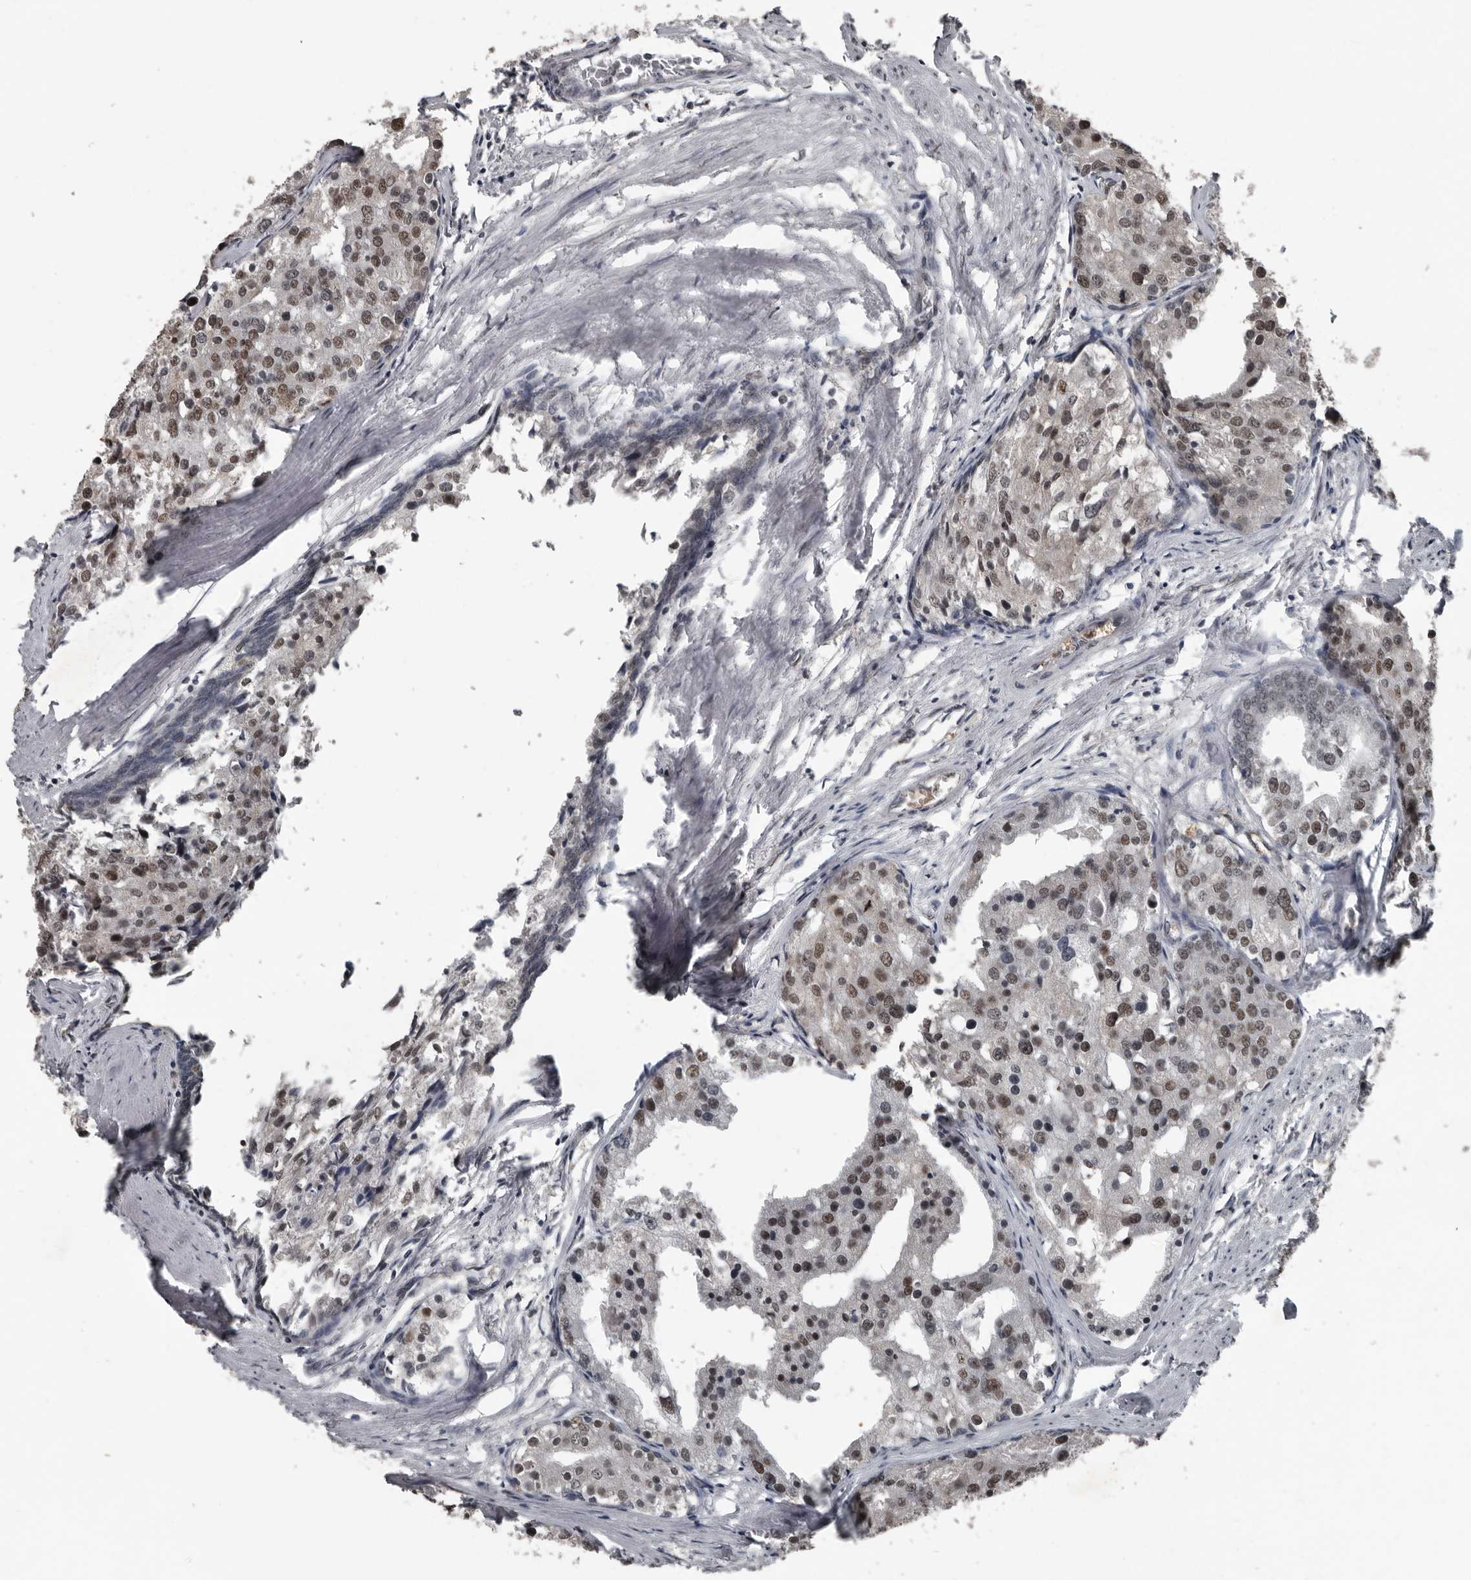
{"staining": {"intensity": "moderate", "quantity": ">75%", "location": "nuclear"}, "tissue": "prostate cancer", "cell_type": "Tumor cells", "image_type": "cancer", "snomed": [{"axis": "morphology", "description": "Adenocarcinoma, High grade"}, {"axis": "topography", "description": "Prostate"}], "caption": "A histopathology image of human prostate cancer stained for a protein reveals moderate nuclear brown staining in tumor cells. The protein of interest is shown in brown color, while the nuclei are stained blue.", "gene": "CHD1L", "patient": {"sex": "male", "age": 50}}